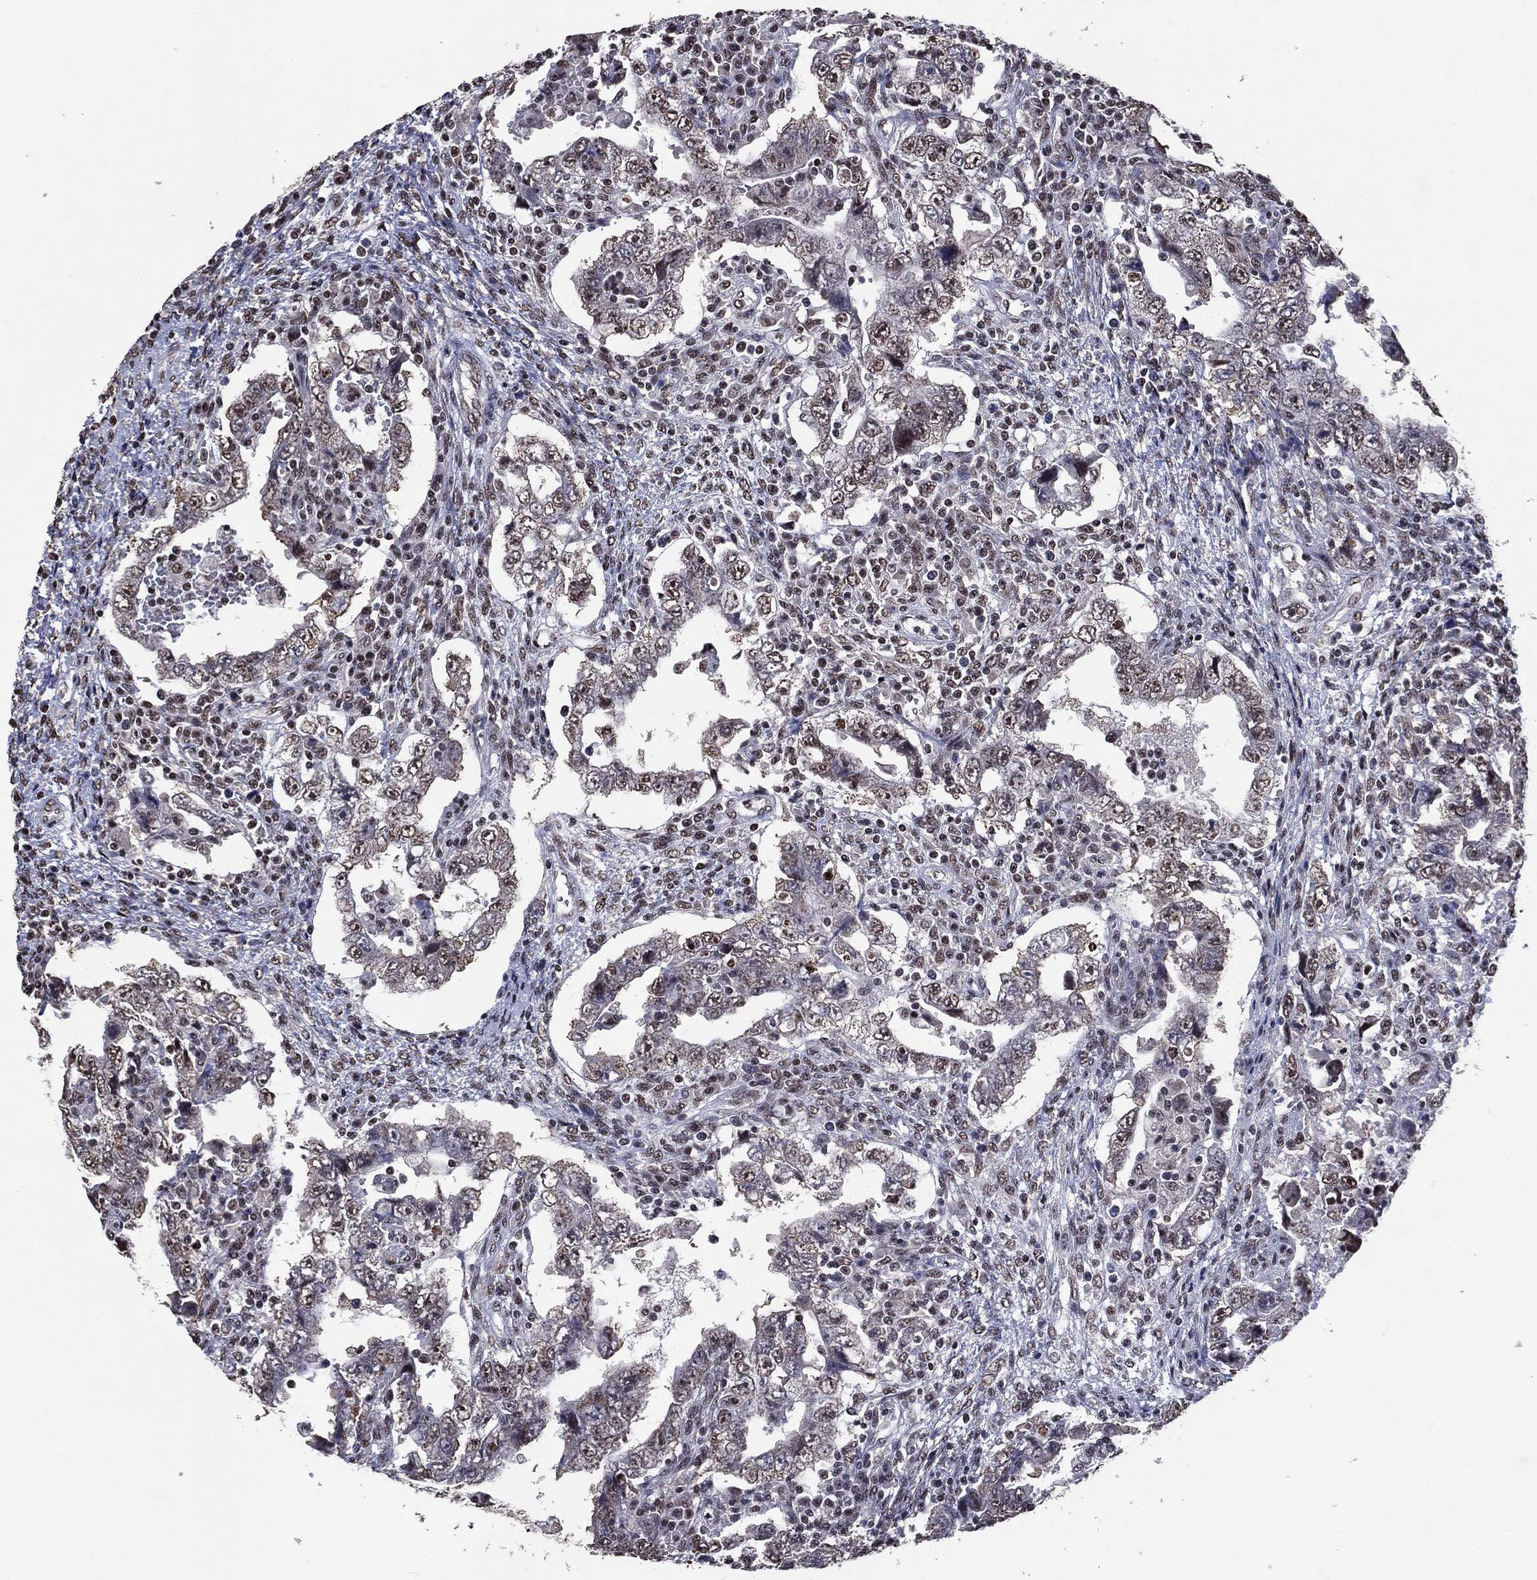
{"staining": {"intensity": "negative", "quantity": "none", "location": "none"}, "tissue": "testis cancer", "cell_type": "Tumor cells", "image_type": "cancer", "snomed": [{"axis": "morphology", "description": "Carcinoma, Embryonal, NOS"}, {"axis": "topography", "description": "Testis"}], "caption": "An immunohistochemistry (IHC) image of testis cancer (embryonal carcinoma) is shown. There is no staining in tumor cells of testis cancer (embryonal carcinoma). (IHC, brightfield microscopy, high magnification).", "gene": "ZBTB42", "patient": {"sex": "male", "age": 26}}